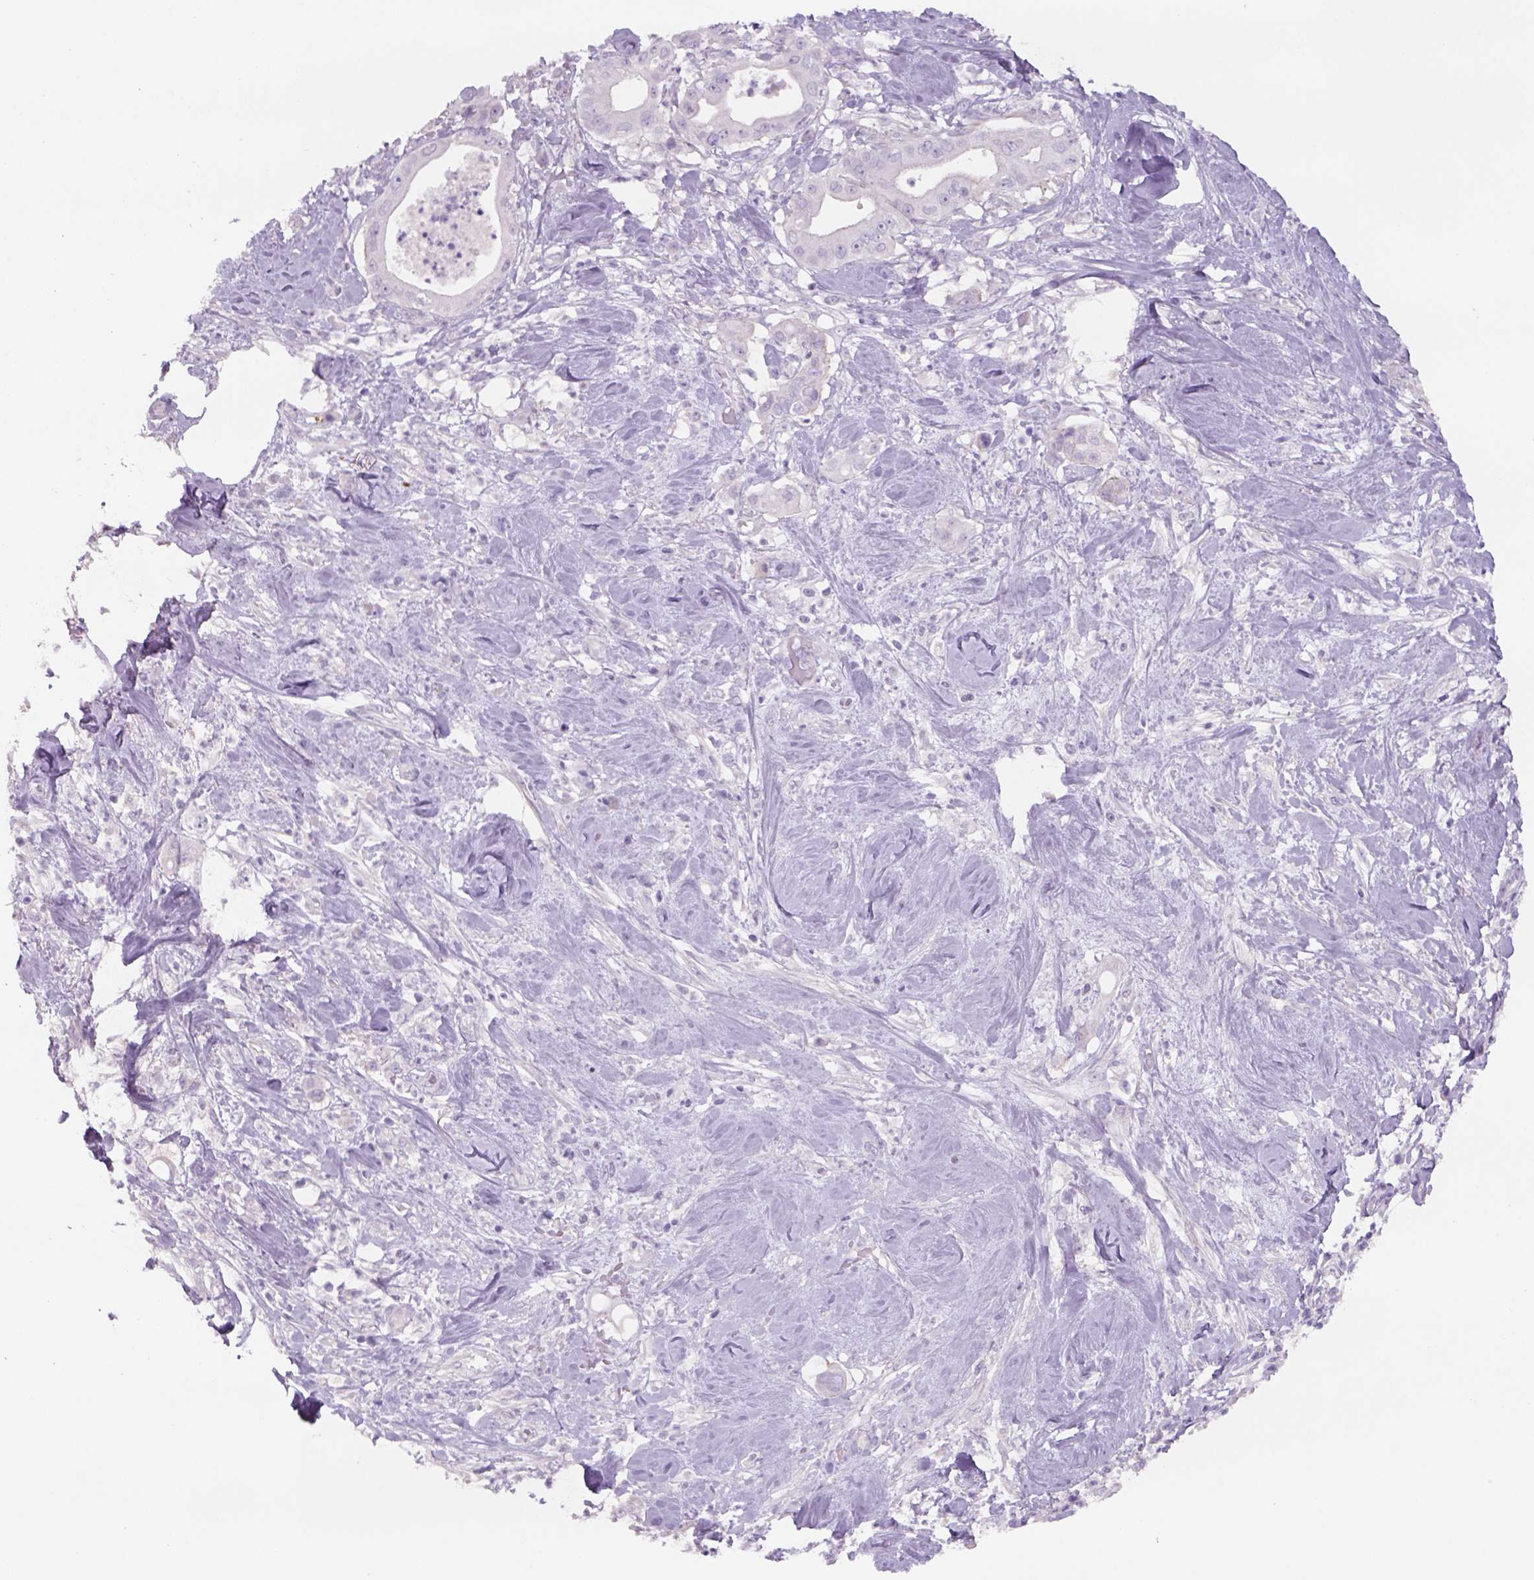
{"staining": {"intensity": "negative", "quantity": "none", "location": "none"}, "tissue": "pancreatic cancer", "cell_type": "Tumor cells", "image_type": "cancer", "snomed": [{"axis": "morphology", "description": "Adenocarcinoma, NOS"}, {"axis": "topography", "description": "Pancreas"}], "caption": "A high-resolution micrograph shows immunohistochemistry staining of pancreatic adenocarcinoma, which shows no significant staining in tumor cells.", "gene": "TENM4", "patient": {"sex": "male", "age": 71}}